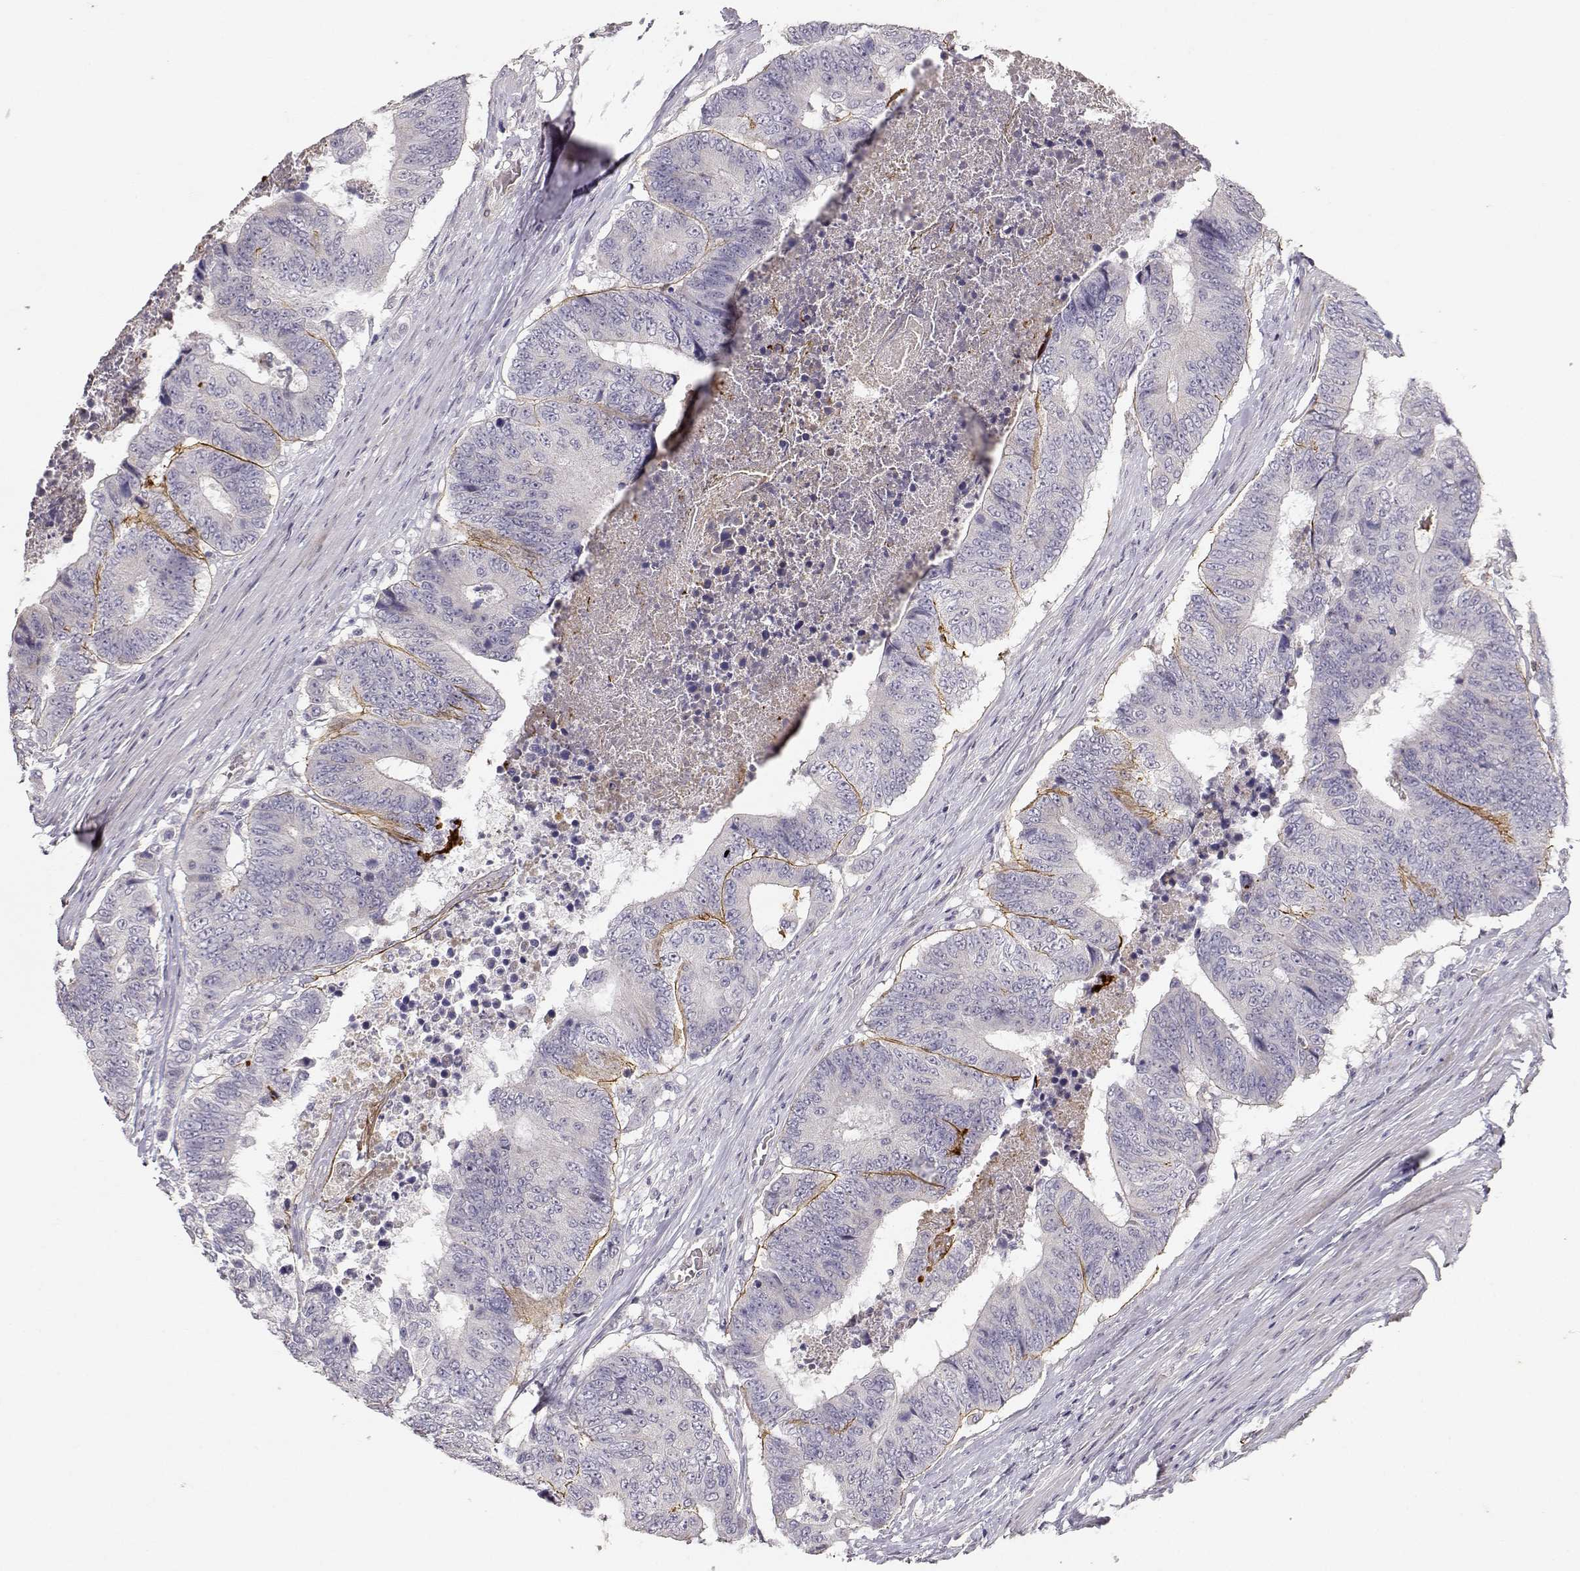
{"staining": {"intensity": "negative", "quantity": "none", "location": "none"}, "tissue": "colorectal cancer", "cell_type": "Tumor cells", "image_type": "cancer", "snomed": [{"axis": "morphology", "description": "Adenocarcinoma, NOS"}, {"axis": "topography", "description": "Colon"}], "caption": "This is an IHC photomicrograph of human colorectal cancer (adenocarcinoma). There is no staining in tumor cells.", "gene": "LAMA5", "patient": {"sex": "female", "age": 48}}